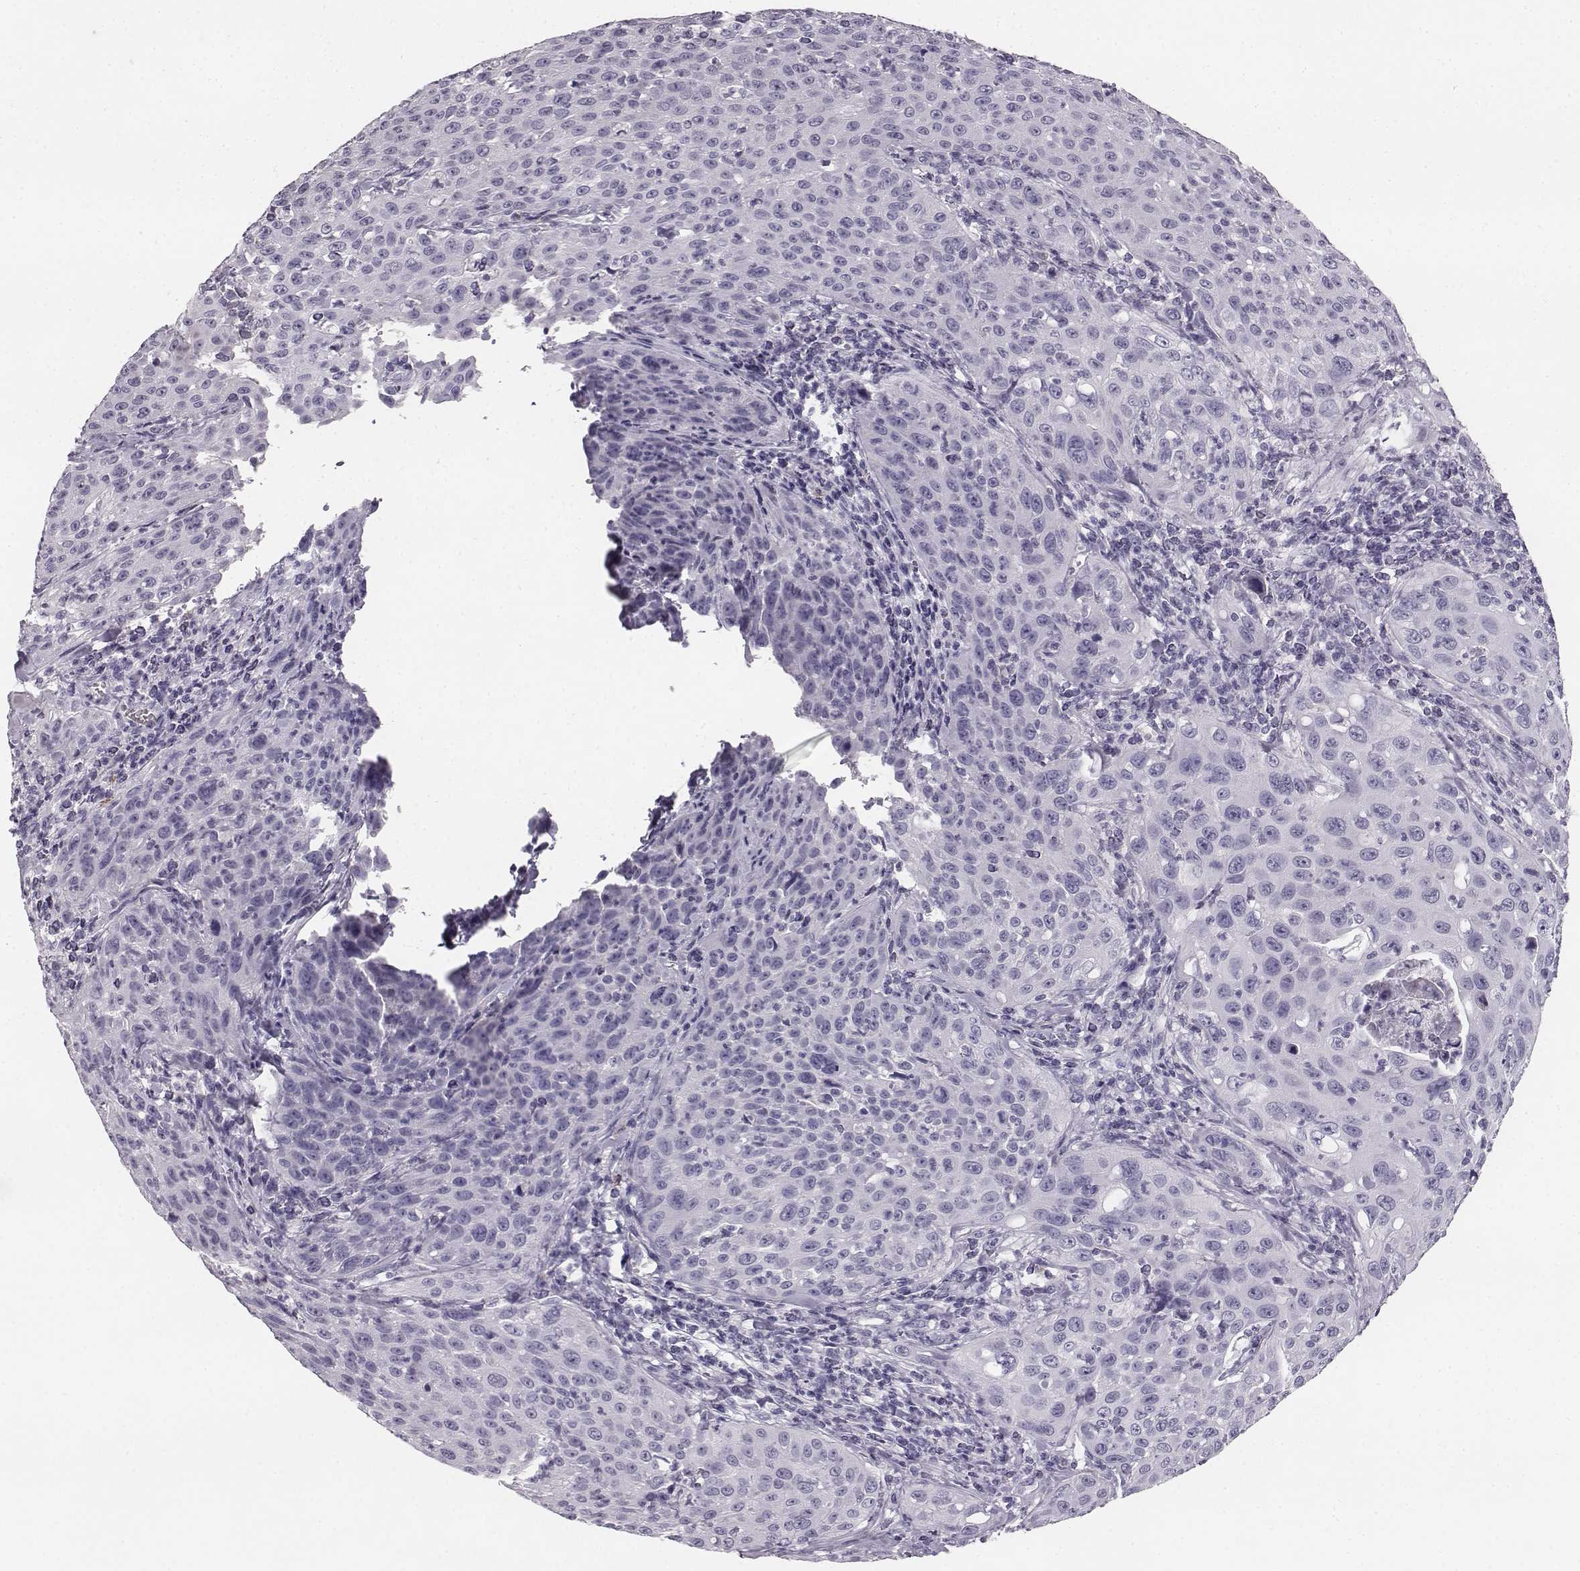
{"staining": {"intensity": "negative", "quantity": "none", "location": "none"}, "tissue": "cervical cancer", "cell_type": "Tumor cells", "image_type": "cancer", "snomed": [{"axis": "morphology", "description": "Squamous cell carcinoma, NOS"}, {"axis": "topography", "description": "Cervix"}], "caption": "Immunohistochemistry (IHC) image of neoplastic tissue: human cervical cancer stained with DAB (3,3'-diaminobenzidine) demonstrates no significant protein positivity in tumor cells.", "gene": "NPTXR", "patient": {"sex": "female", "age": 26}}